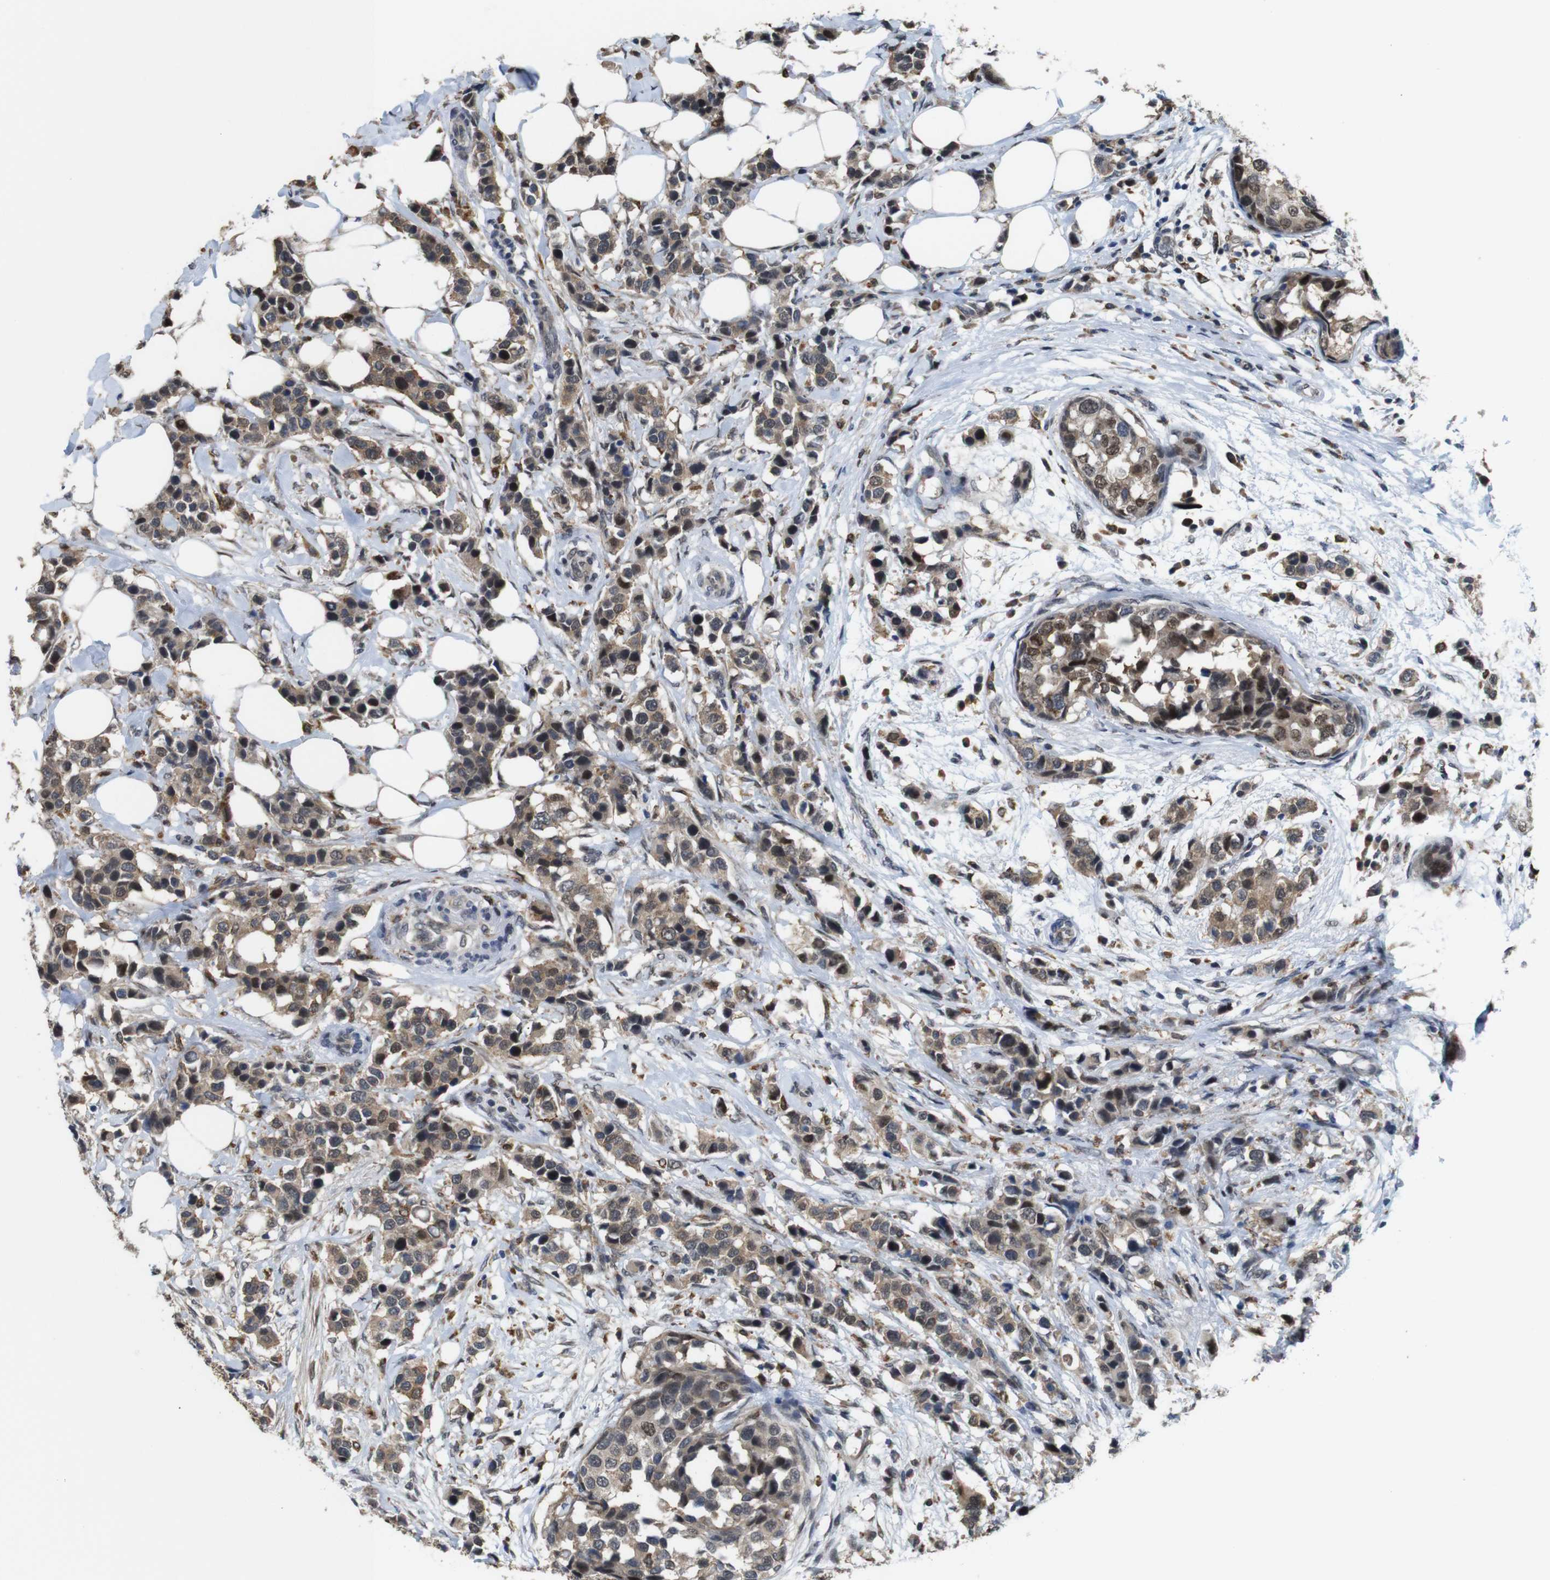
{"staining": {"intensity": "strong", "quantity": ">75%", "location": "cytoplasmic/membranous,nuclear"}, "tissue": "breast cancer", "cell_type": "Tumor cells", "image_type": "cancer", "snomed": [{"axis": "morphology", "description": "Normal tissue, NOS"}, {"axis": "morphology", "description": "Duct carcinoma"}, {"axis": "topography", "description": "Breast"}], "caption": "IHC of human breast invasive ductal carcinoma displays high levels of strong cytoplasmic/membranous and nuclear positivity in approximately >75% of tumor cells.", "gene": "PNMA8A", "patient": {"sex": "female", "age": 50}}